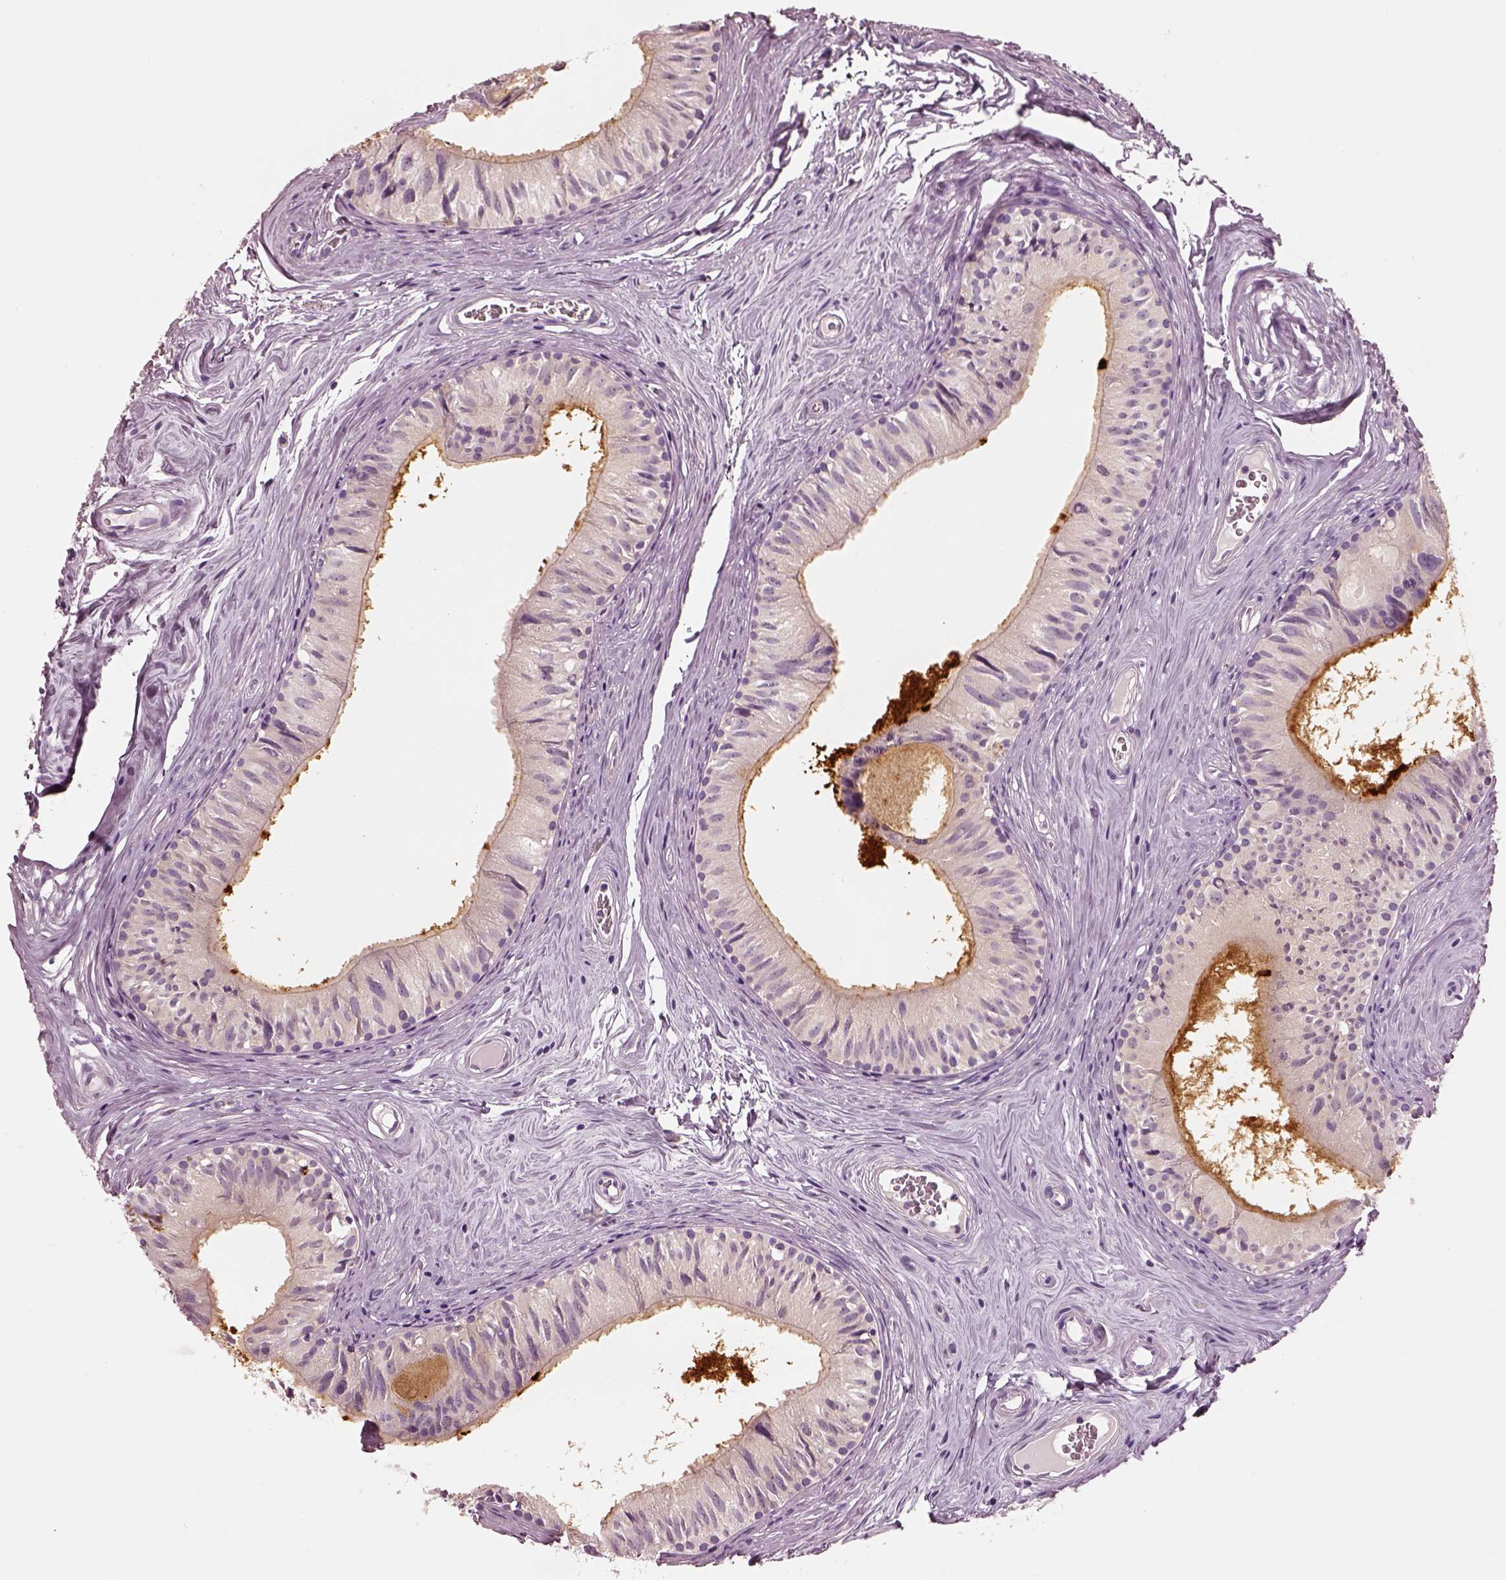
{"staining": {"intensity": "moderate", "quantity": "25%-75%", "location": "cytoplasmic/membranous"}, "tissue": "epididymis", "cell_type": "Glandular cells", "image_type": "normal", "snomed": [{"axis": "morphology", "description": "Normal tissue, NOS"}, {"axis": "topography", "description": "Epididymis"}], "caption": "Protein staining of benign epididymis reveals moderate cytoplasmic/membranous staining in approximately 25%-75% of glandular cells.", "gene": "ELSPBP1", "patient": {"sex": "male", "age": 52}}